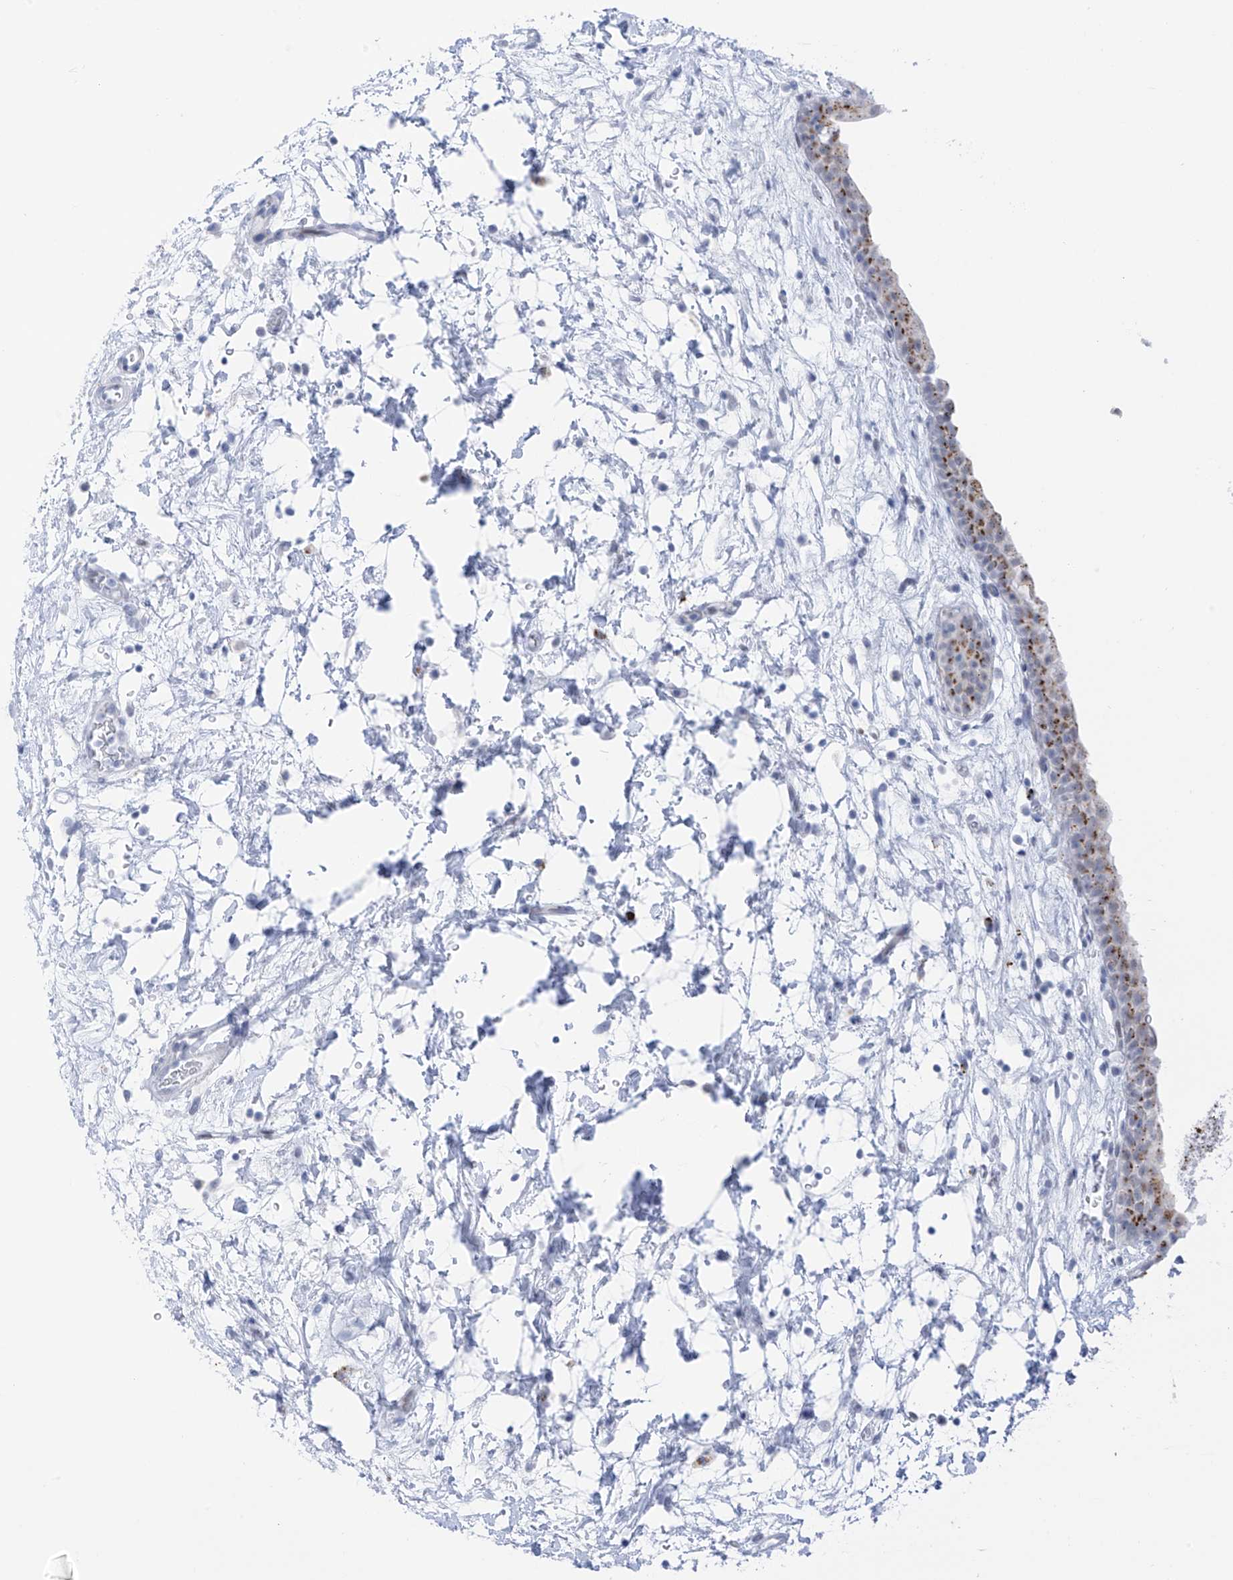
{"staining": {"intensity": "moderate", "quantity": "<25%", "location": "cytoplasmic/membranous,nuclear"}, "tissue": "urinary bladder", "cell_type": "Urothelial cells", "image_type": "normal", "snomed": [{"axis": "morphology", "description": "Normal tissue, NOS"}, {"axis": "topography", "description": "Urinary bladder"}], "caption": "DAB (3,3'-diaminobenzidine) immunohistochemical staining of benign human urinary bladder shows moderate cytoplasmic/membranous,nuclear protein staining in about <25% of urothelial cells. Using DAB (3,3'-diaminobenzidine) (brown) and hematoxylin (blue) stains, captured at high magnification using brightfield microscopy.", "gene": "PSPH", "patient": {"sex": "male", "age": 83}}